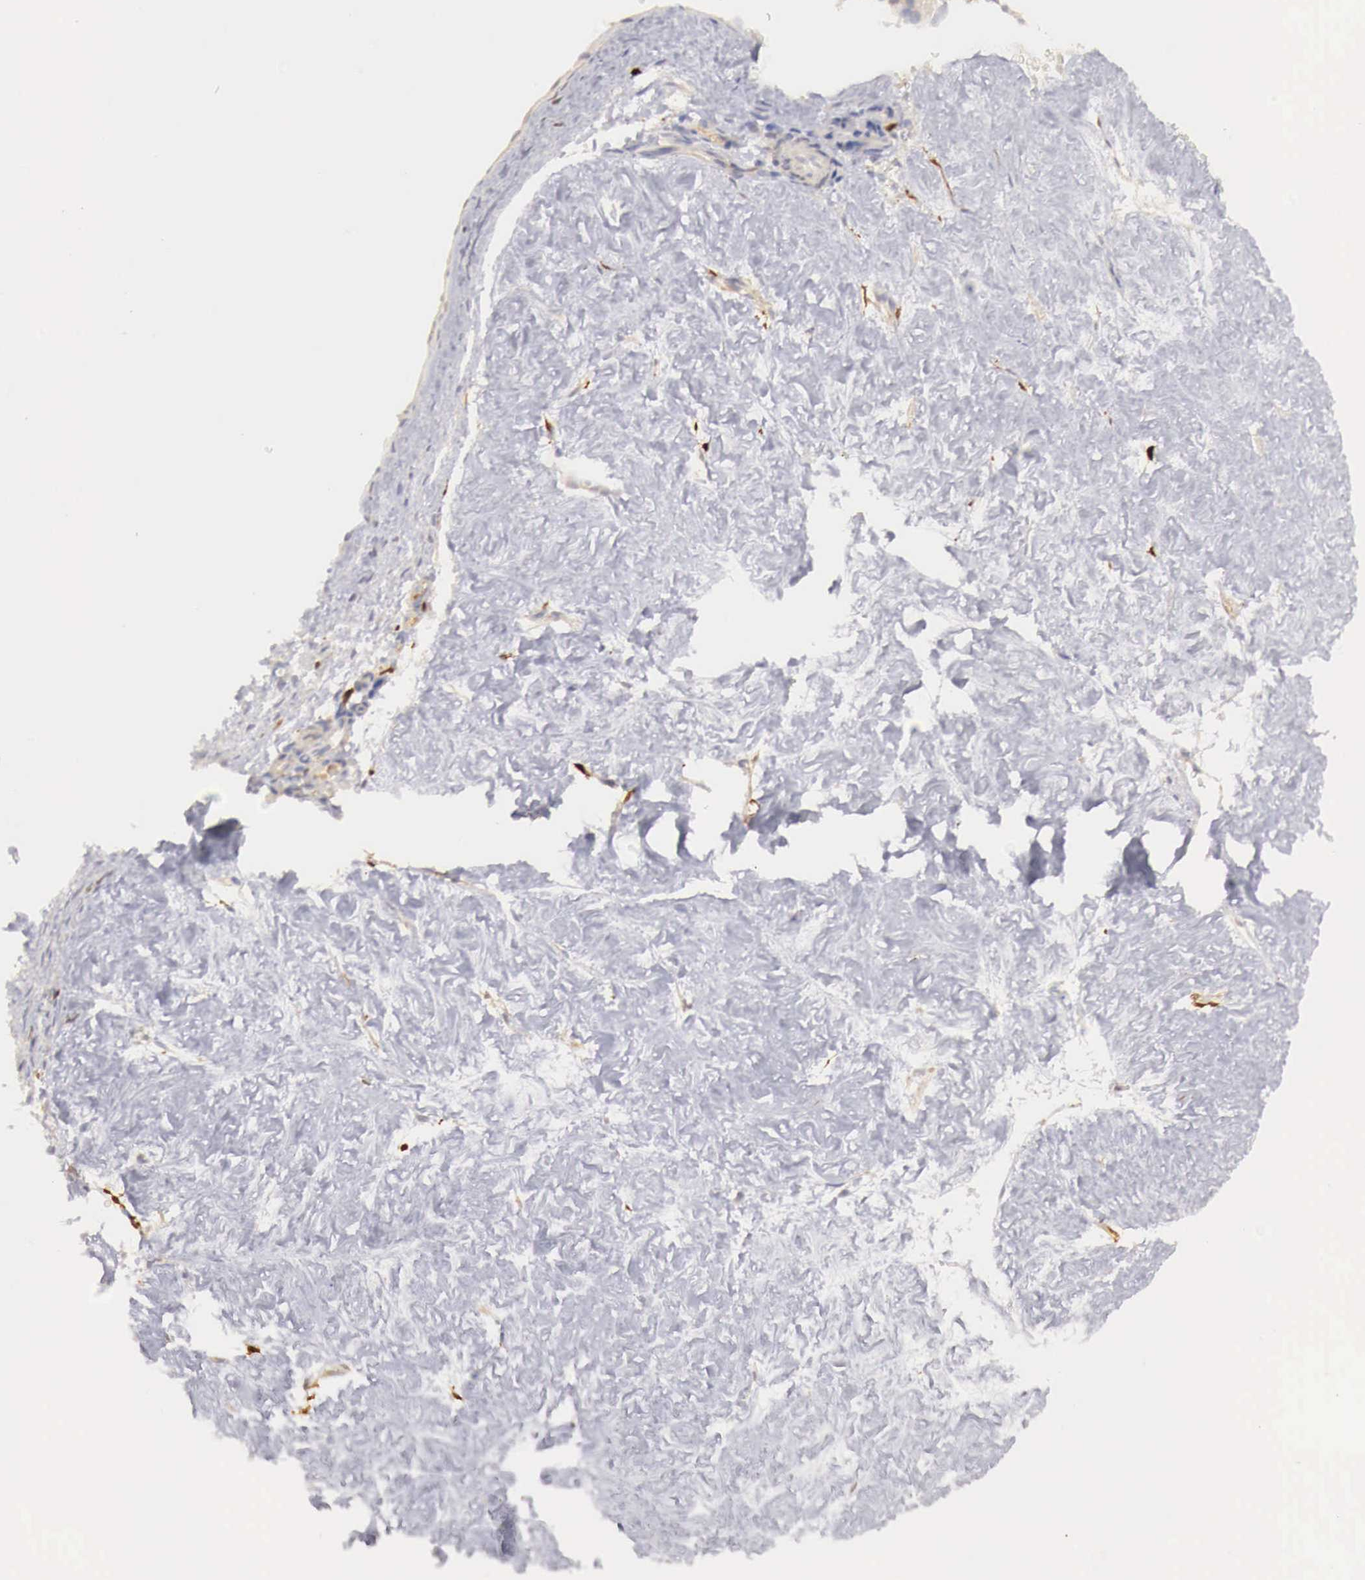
{"staining": {"intensity": "negative", "quantity": "none", "location": "none"}, "tissue": "ovarian cancer", "cell_type": "Tumor cells", "image_type": "cancer", "snomed": [{"axis": "morphology", "description": "Carcinoma, endometroid"}, {"axis": "topography", "description": "Ovary"}], "caption": "IHC histopathology image of ovarian cancer (endometroid carcinoma) stained for a protein (brown), which displays no positivity in tumor cells. (Stains: DAB (3,3'-diaminobenzidine) IHC with hematoxylin counter stain, Microscopy: brightfield microscopy at high magnification).", "gene": "RENBP", "patient": {"sex": "female", "age": 52}}